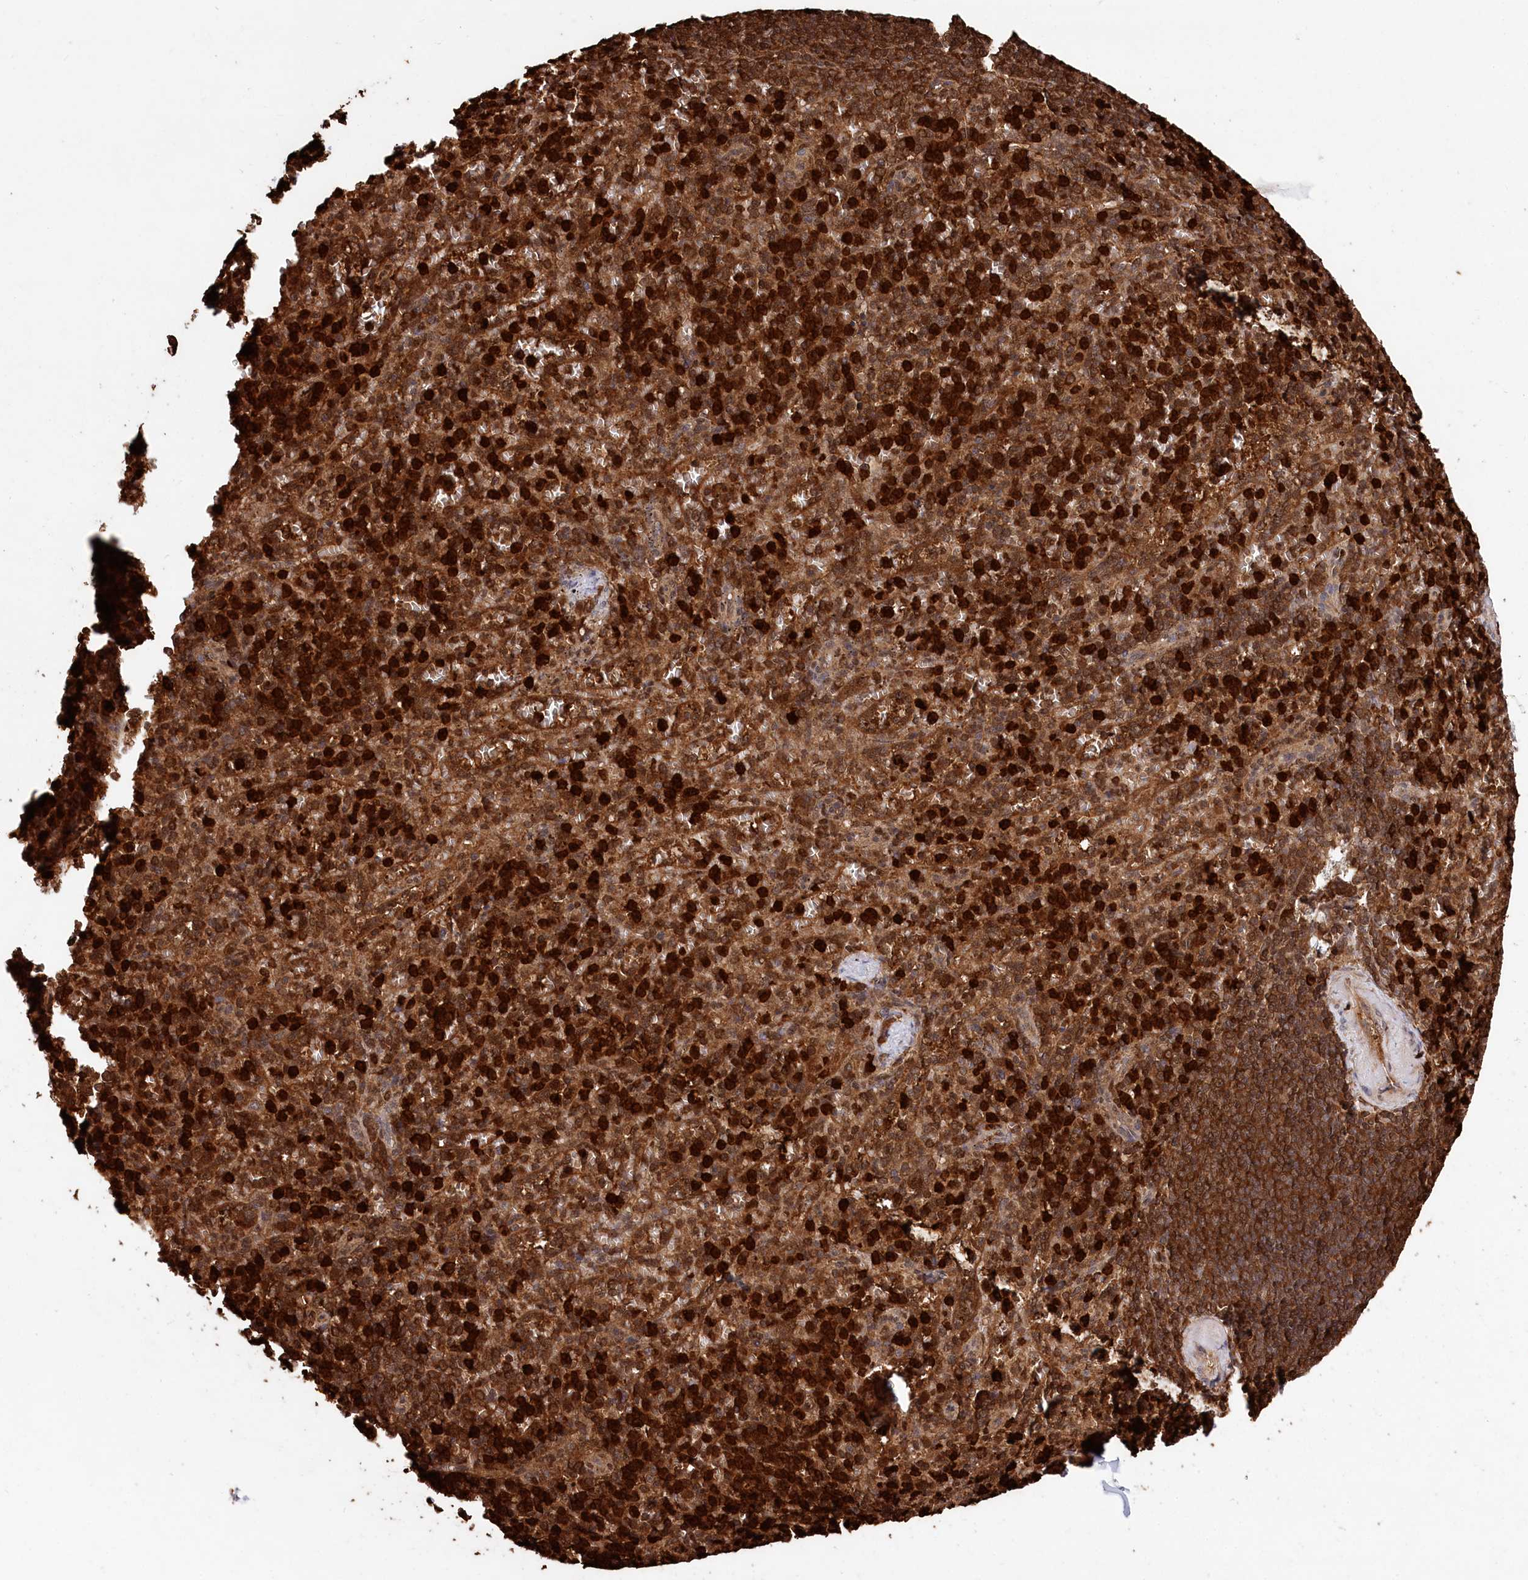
{"staining": {"intensity": "strong", "quantity": ">75%", "location": "cytoplasmic/membranous"}, "tissue": "spleen", "cell_type": "Cells in red pulp", "image_type": "normal", "snomed": [{"axis": "morphology", "description": "Normal tissue, NOS"}, {"axis": "topography", "description": "Spleen"}], "caption": "Brown immunohistochemical staining in benign spleen reveals strong cytoplasmic/membranous staining in about >75% of cells in red pulp.", "gene": "LSG1", "patient": {"sex": "female", "age": 74}}